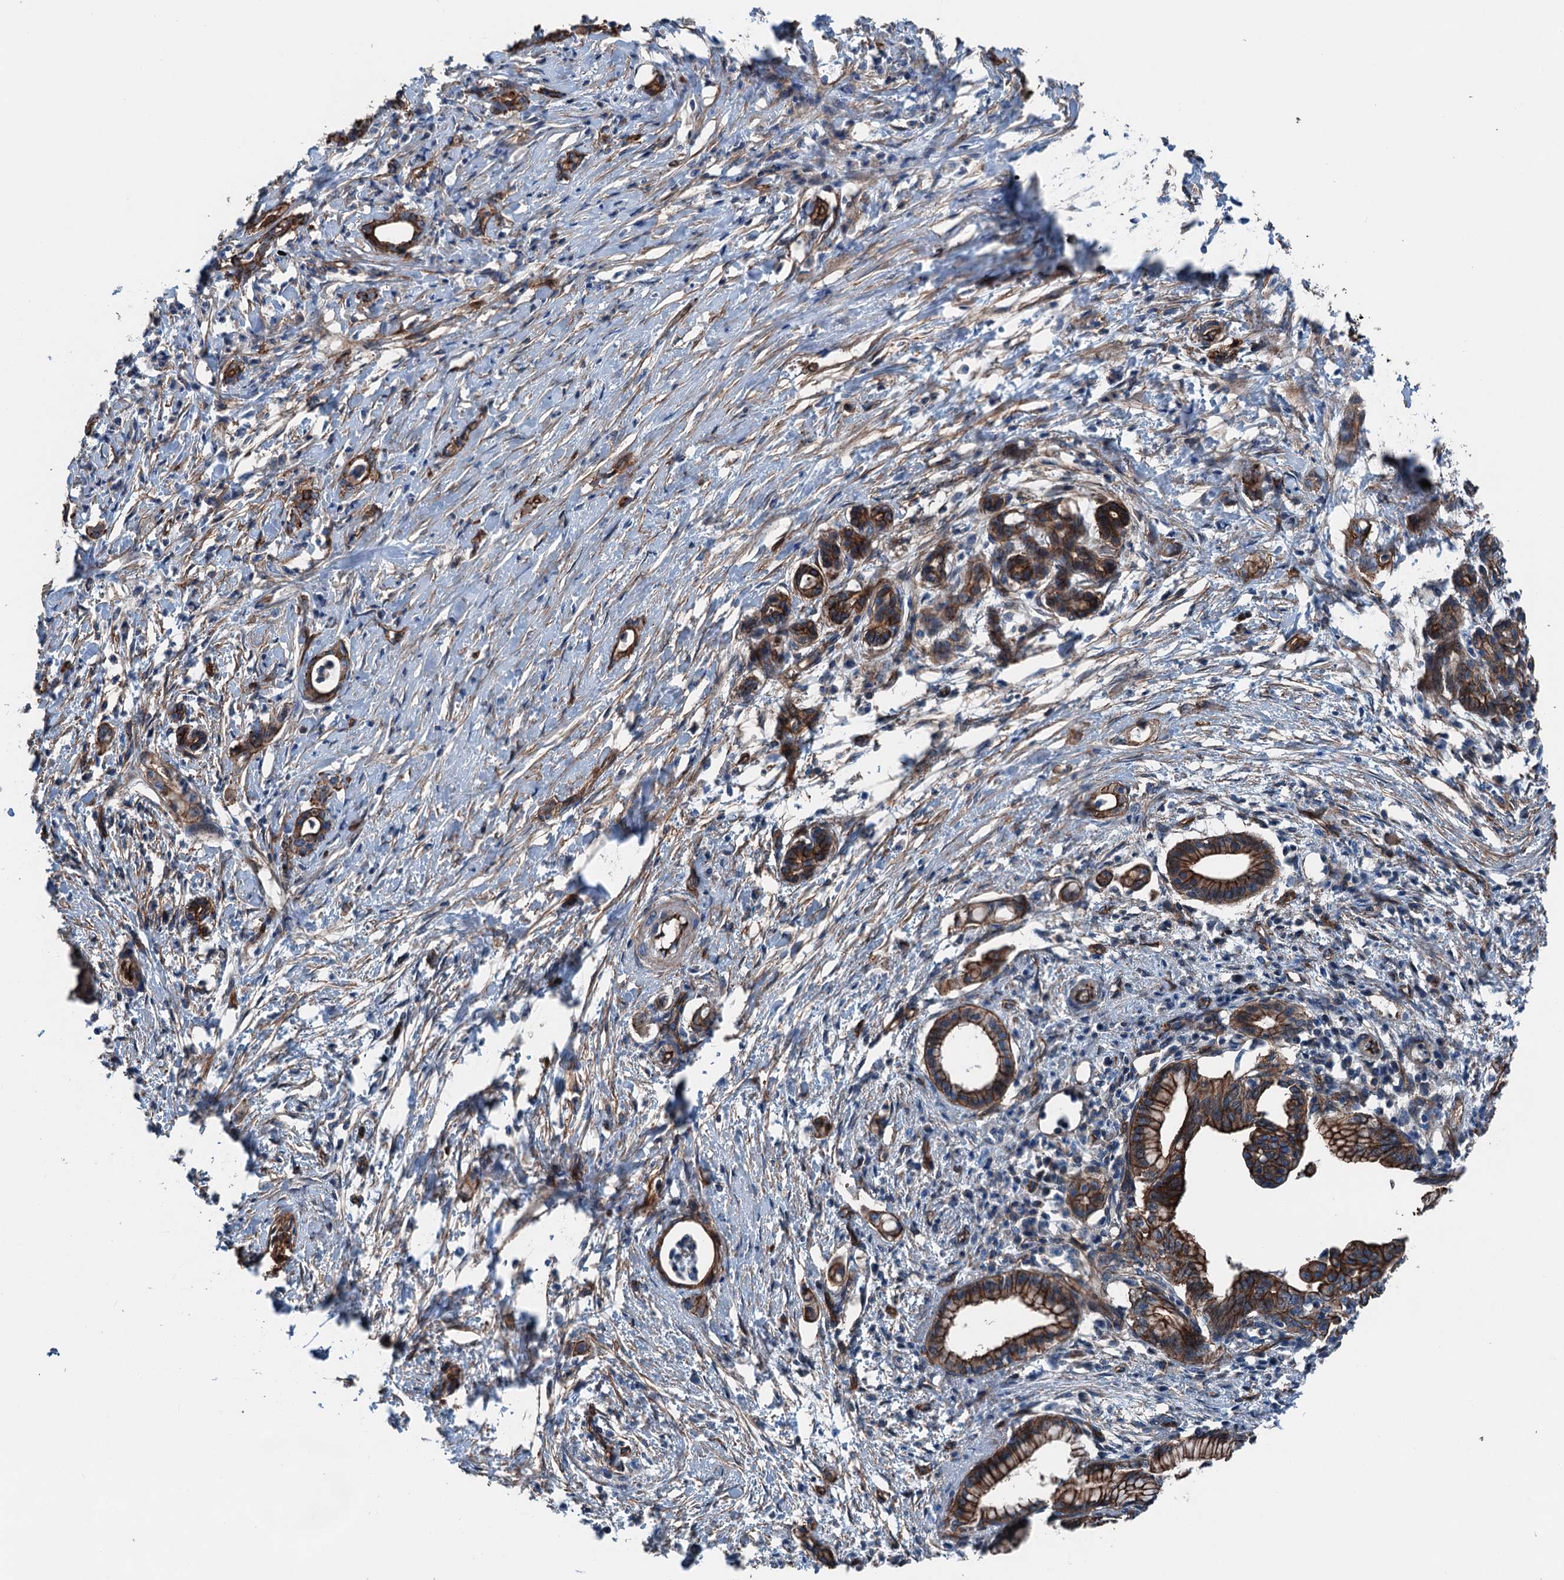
{"staining": {"intensity": "strong", "quantity": ">75%", "location": "cytoplasmic/membranous"}, "tissue": "pancreatic cancer", "cell_type": "Tumor cells", "image_type": "cancer", "snomed": [{"axis": "morphology", "description": "Adenocarcinoma, NOS"}, {"axis": "topography", "description": "Pancreas"}], "caption": "Strong cytoplasmic/membranous protein positivity is identified in approximately >75% of tumor cells in adenocarcinoma (pancreatic).", "gene": "NMRAL1", "patient": {"sex": "female", "age": 55}}